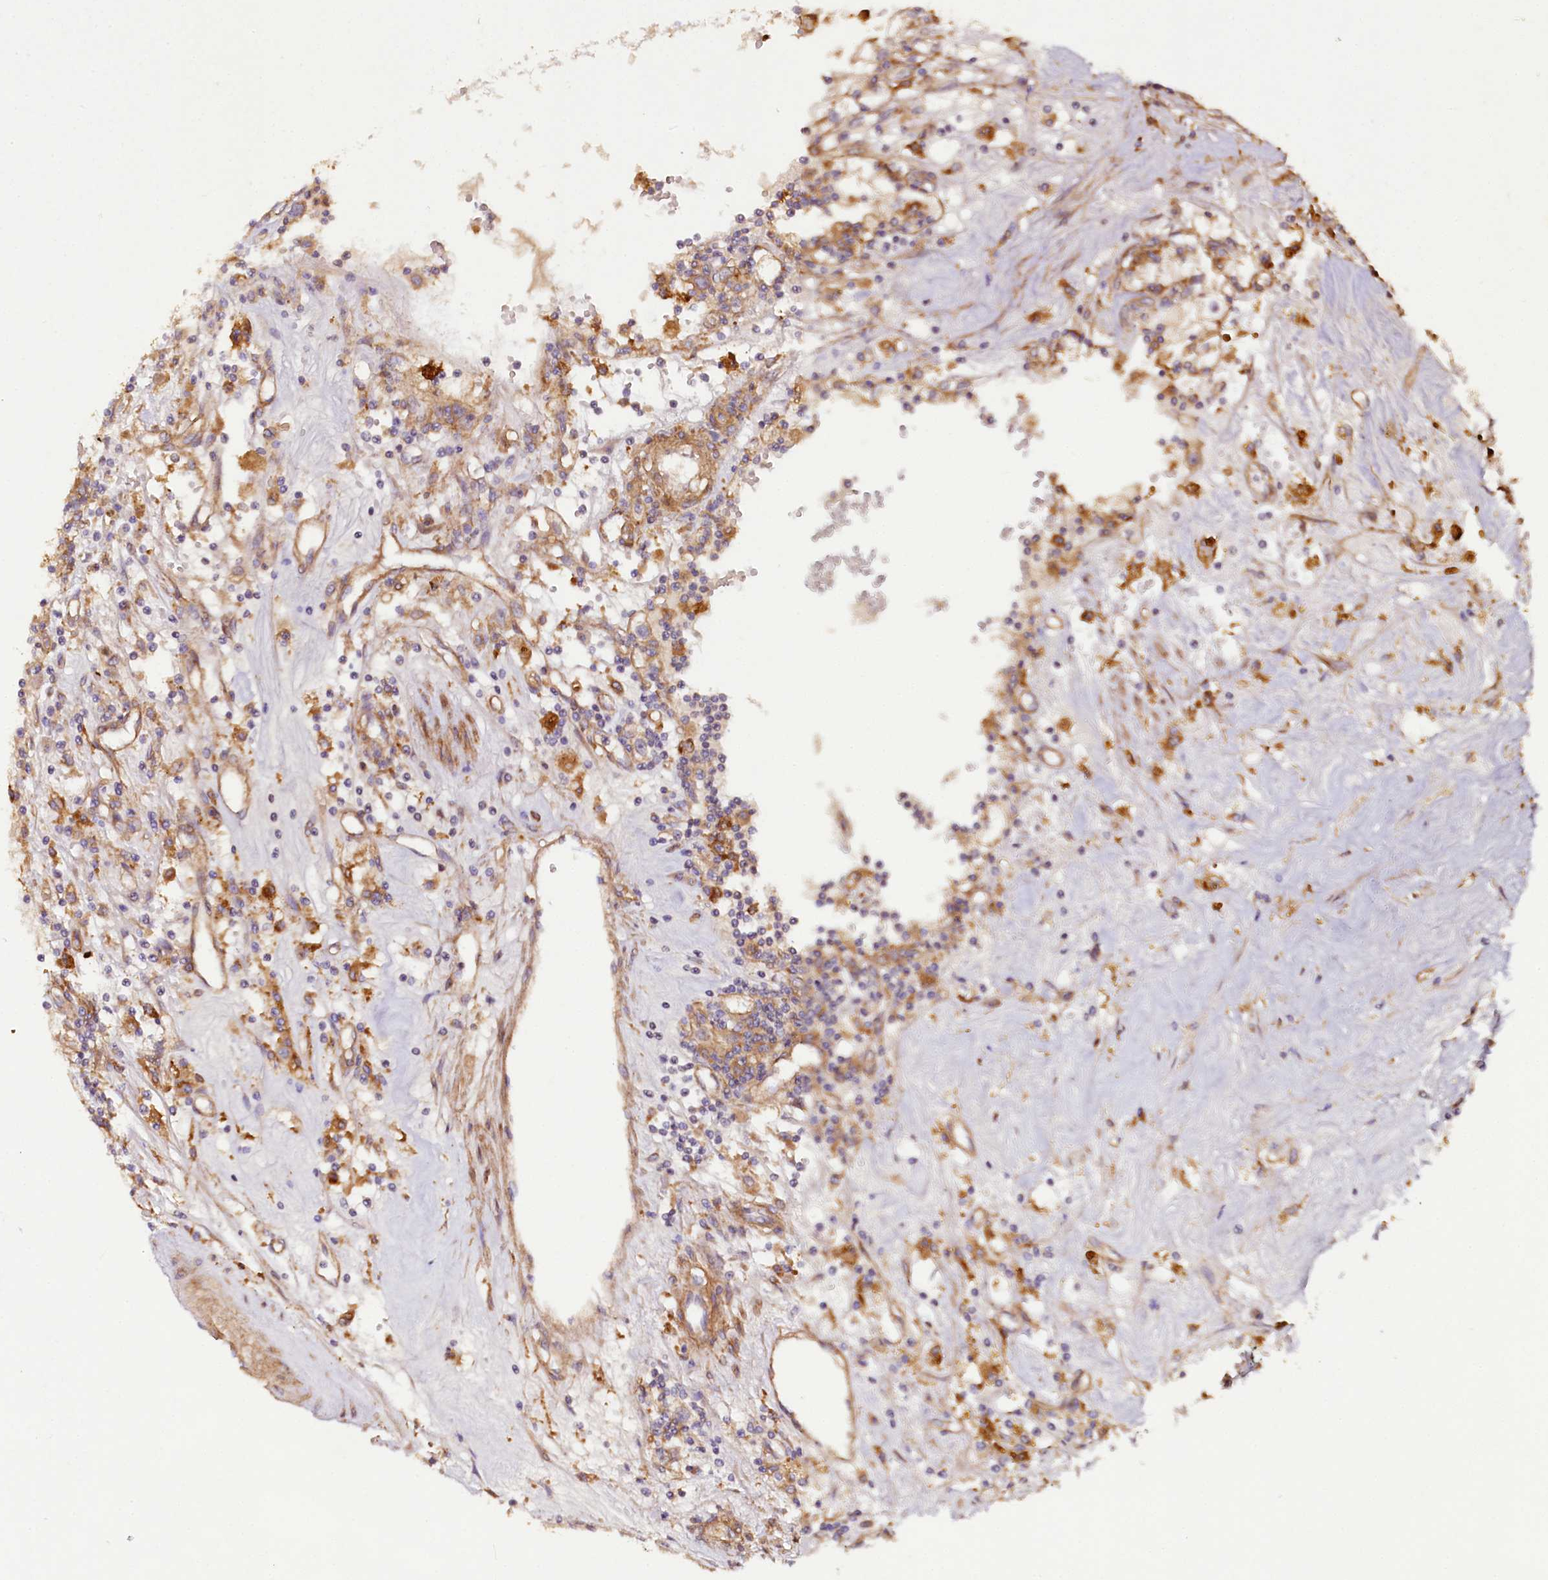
{"staining": {"intensity": "negative", "quantity": "none", "location": "none"}, "tissue": "renal cancer", "cell_type": "Tumor cells", "image_type": "cancer", "snomed": [{"axis": "morphology", "description": "Adenocarcinoma, NOS"}, {"axis": "topography", "description": "Kidney"}], "caption": "Immunohistochemistry (IHC) micrograph of neoplastic tissue: human renal cancer (adenocarcinoma) stained with DAB (3,3'-diaminobenzidine) exhibits no significant protein positivity in tumor cells. (Brightfield microscopy of DAB IHC at high magnification).", "gene": "CSAD", "patient": {"sex": "male", "age": 56}}